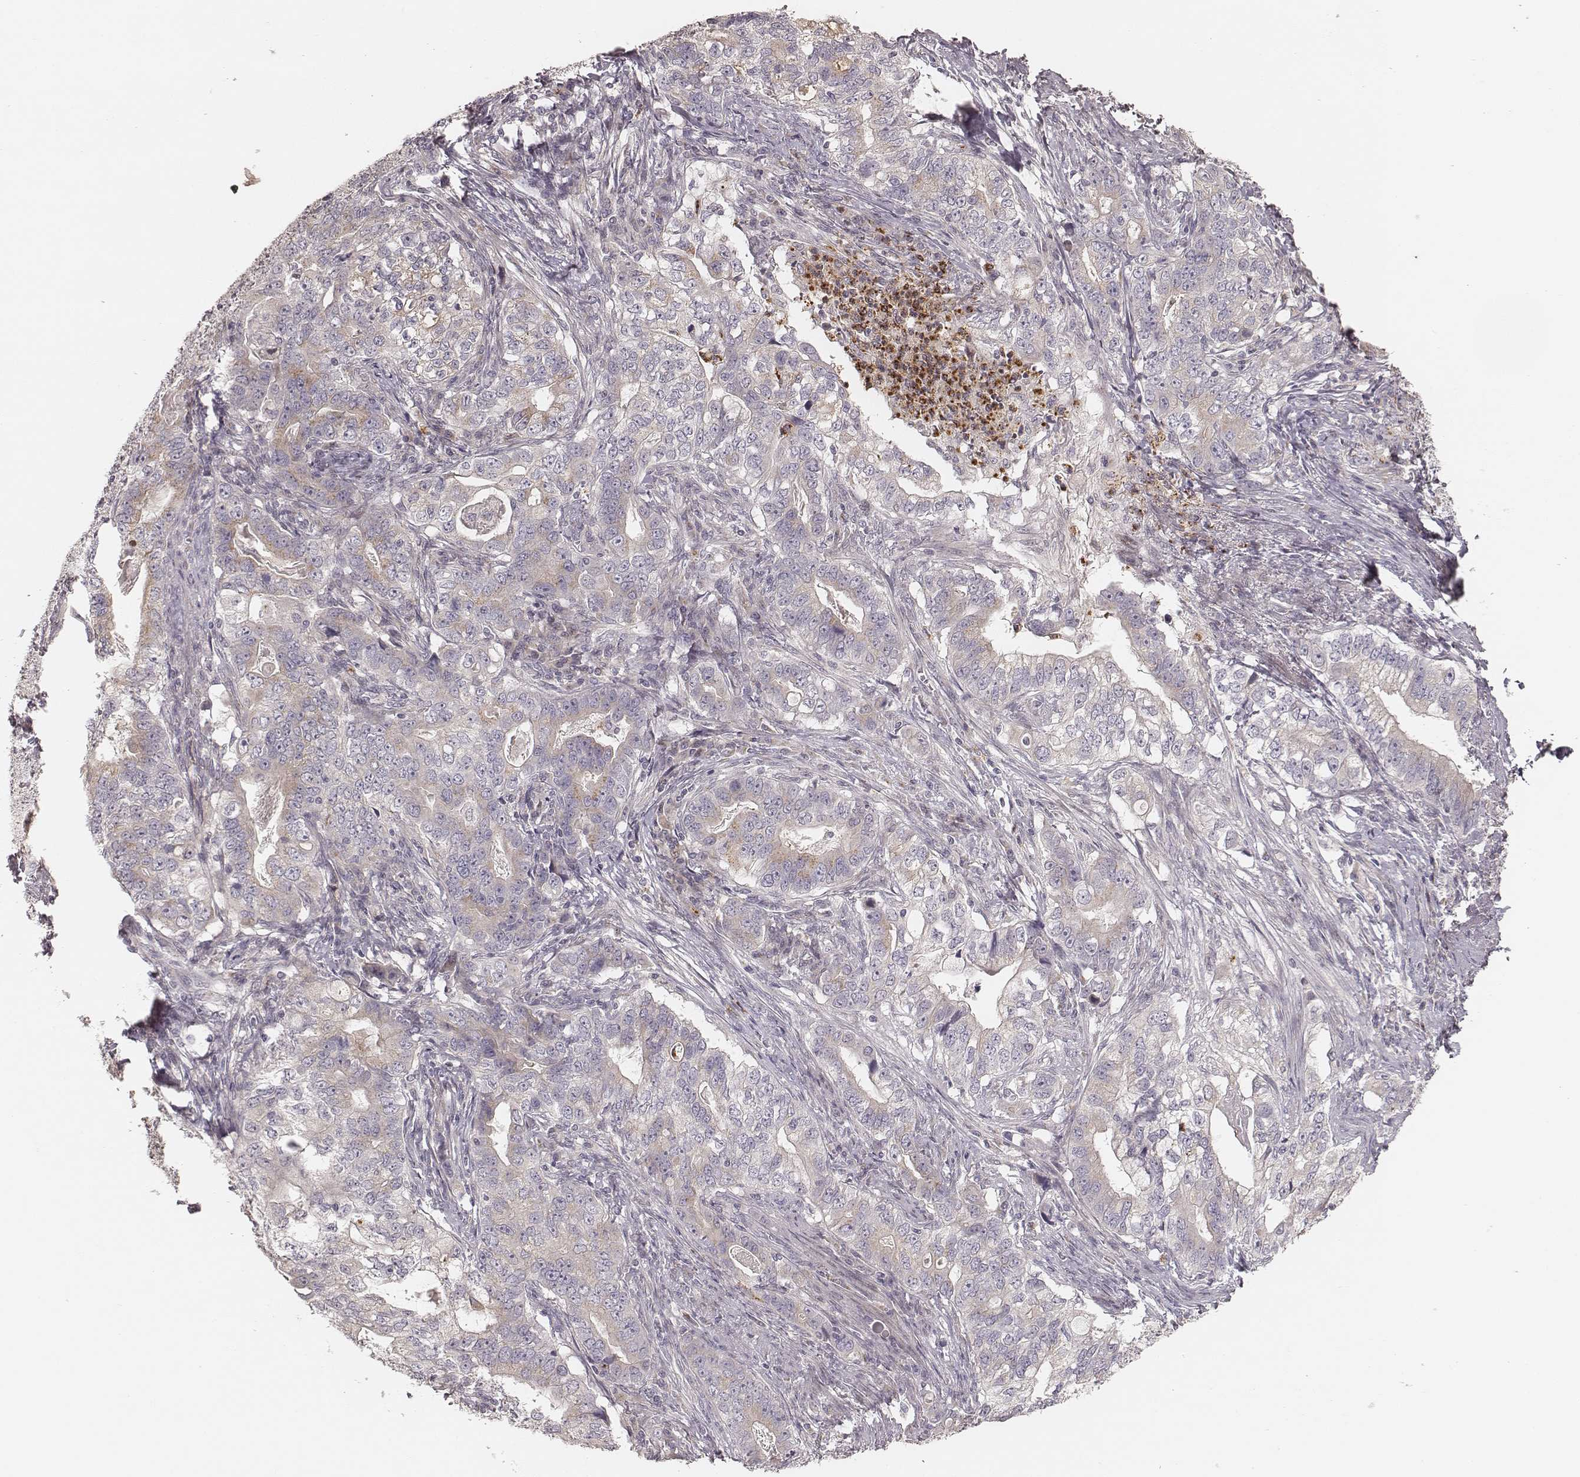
{"staining": {"intensity": "weak", "quantity": "<25%", "location": "cytoplasmic/membranous"}, "tissue": "stomach cancer", "cell_type": "Tumor cells", "image_type": "cancer", "snomed": [{"axis": "morphology", "description": "Adenocarcinoma, NOS"}, {"axis": "topography", "description": "Stomach, lower"}], "caption": "IHC micrograph of neoplastic tissue: human stomach cancer stained with DAB (3,3'-diaminobenzidine) exhibits no significant protein positivity in tumor cells.", "gene": "ABCA7", "patient": {"sex": "female", "age": 72}}